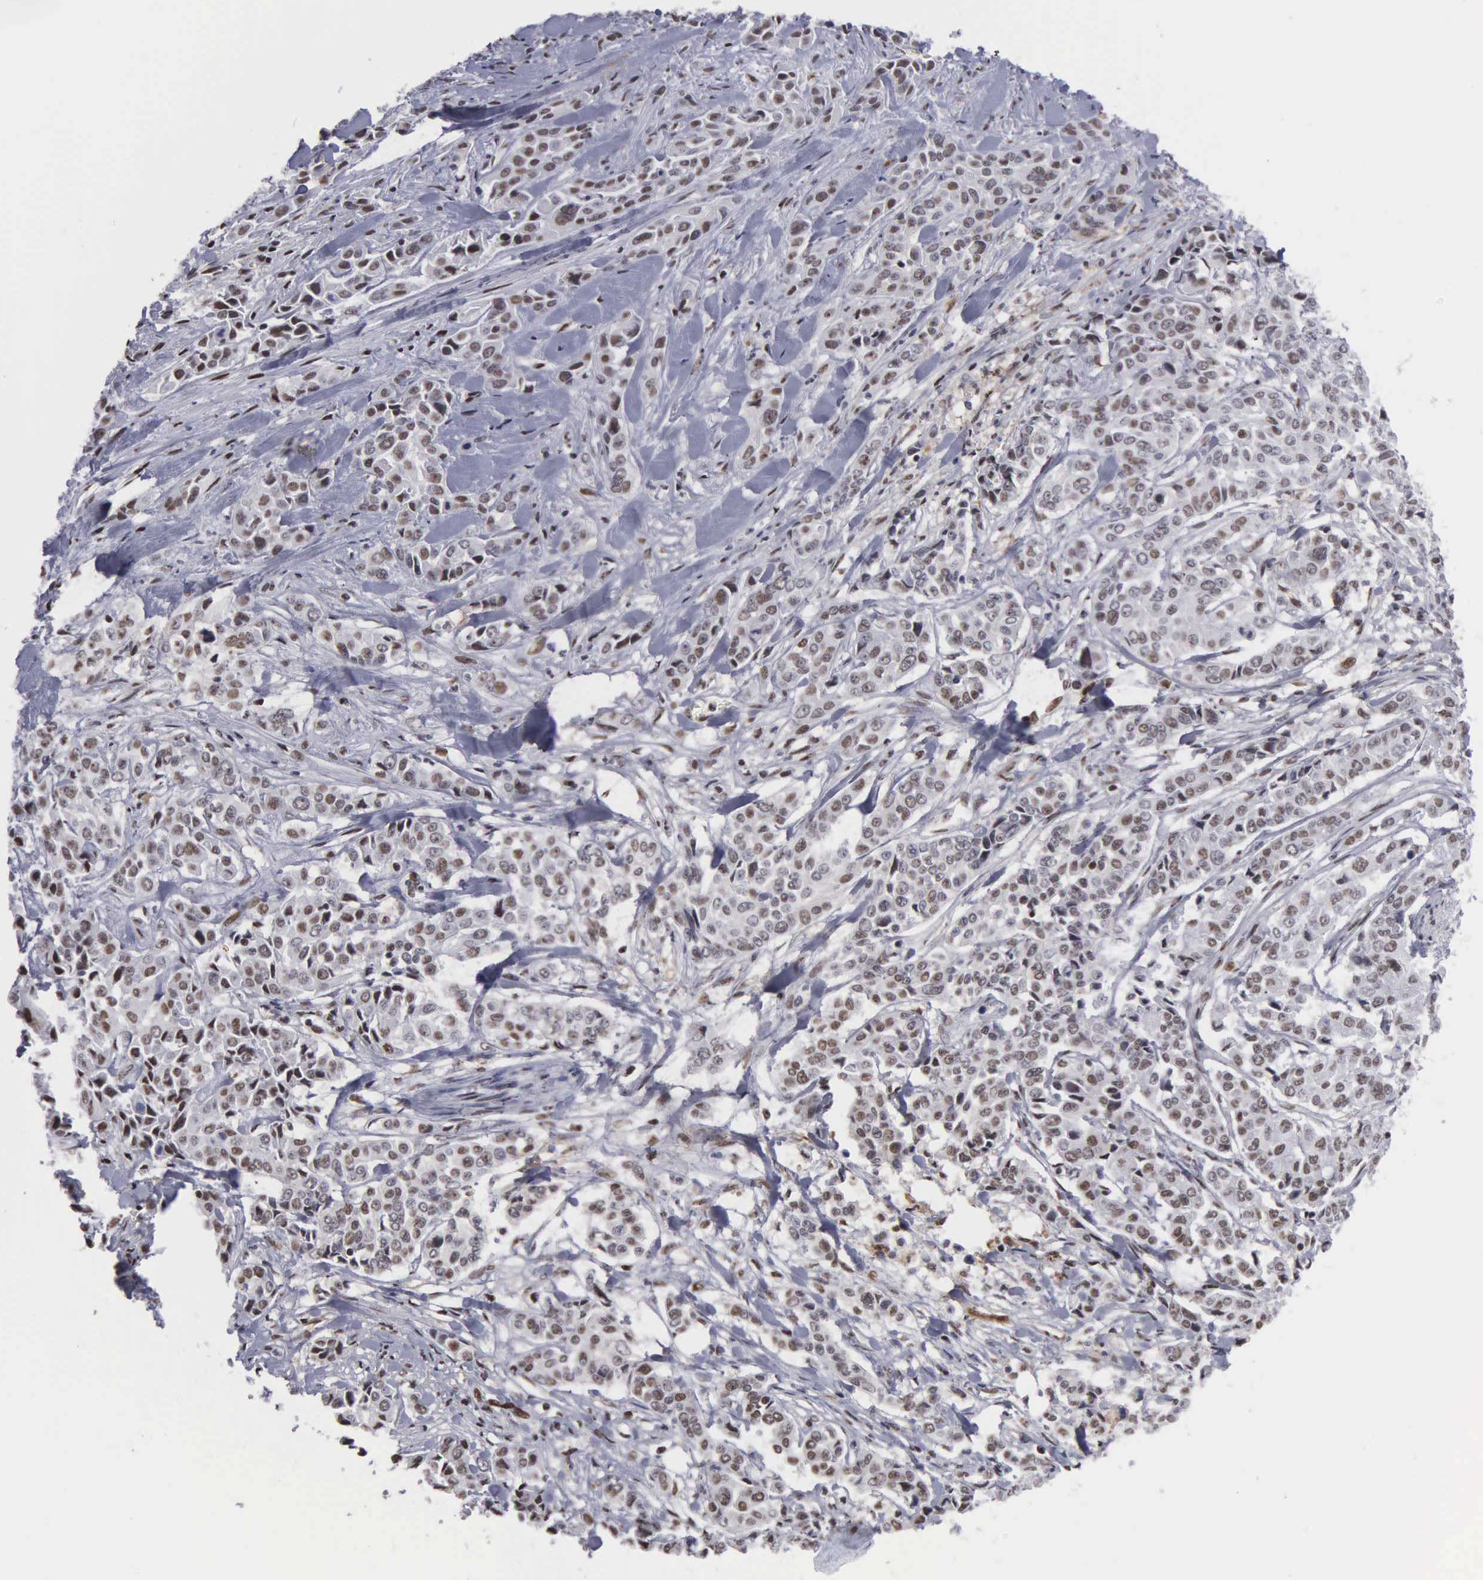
{"staining": {"intensity": "moderate", "quantity": "25%-75%", "location": "nuclear"}, "tissue": "pancreatic cancer", "cell_type": "Tumor cells", "image_type": "cancer", "snomed": [{"axis": "morphology", "description": "Adenocarcinoma, NOS"}, {"axis": "topography", "description": "Pancreas"}], "caption": "Tumor cells reveal medium levels of moderate nuclear expression in approximately 25%-75% of cells in human pancreatic adenocarcinoma.", "gene": "KIAA0586", "patient": {"sex": "female", "age": 52}}